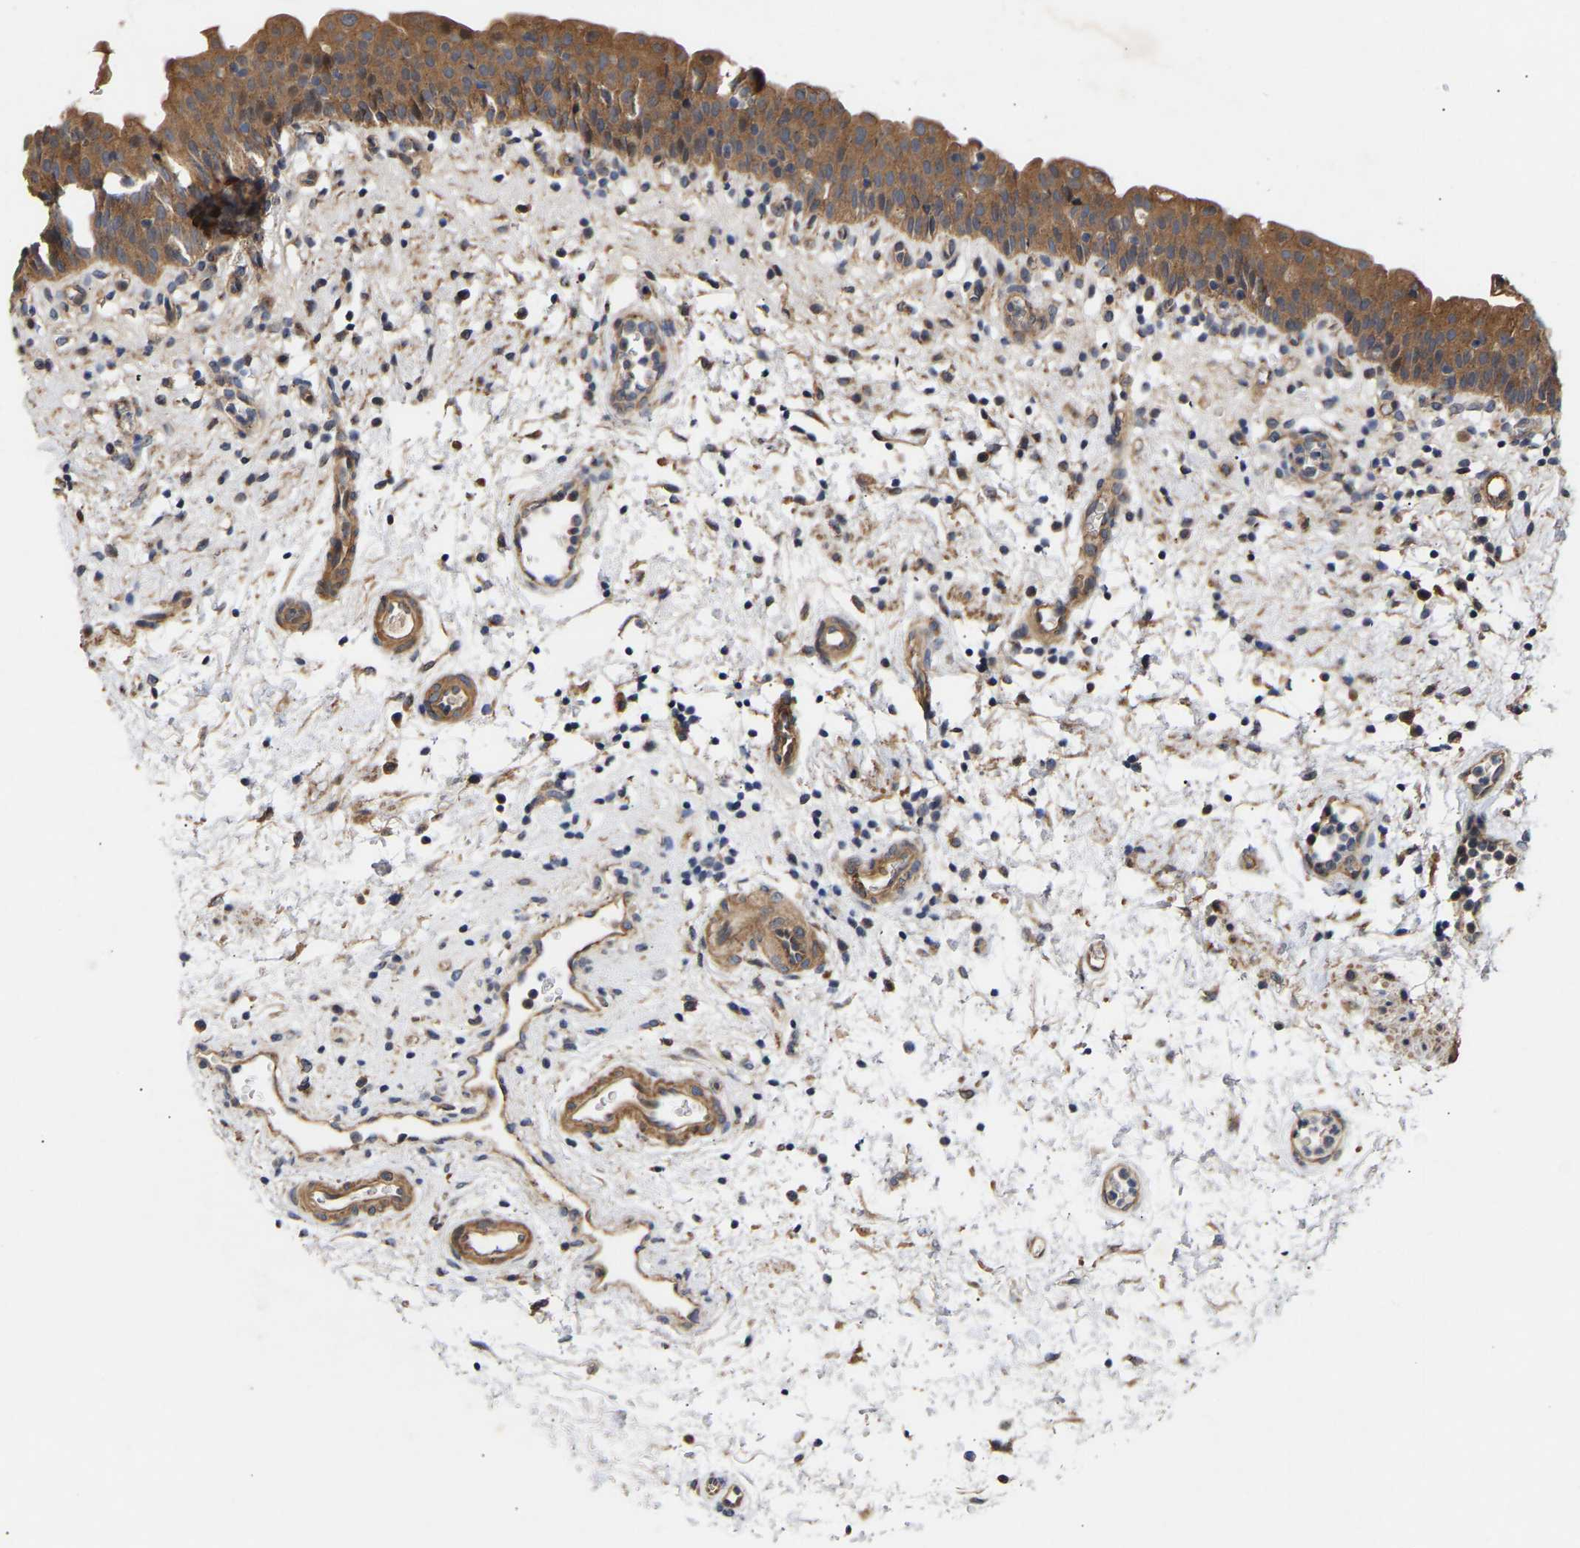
{"staining": {"intensity": "moderate", "quantity": ">75%", "location": "cytoplasmic/membranous"}, "tissue": "urinary bladder", "cell_type": "Urothelial cells", "image_type": "normal", "snomed": [{"axis": "morphology", "description": "Normal tissue, NOS"}, {"axis": "topography", "description": "Urinary bladder"}], "caption": "This is a micrograph of IHC staining of benign urinary bladder, which shows moderate expression in the cytoplasmic/membranous of urothelial cells.", "gene": "KASH5", "patient": {"sex": "male", "age": 37}}